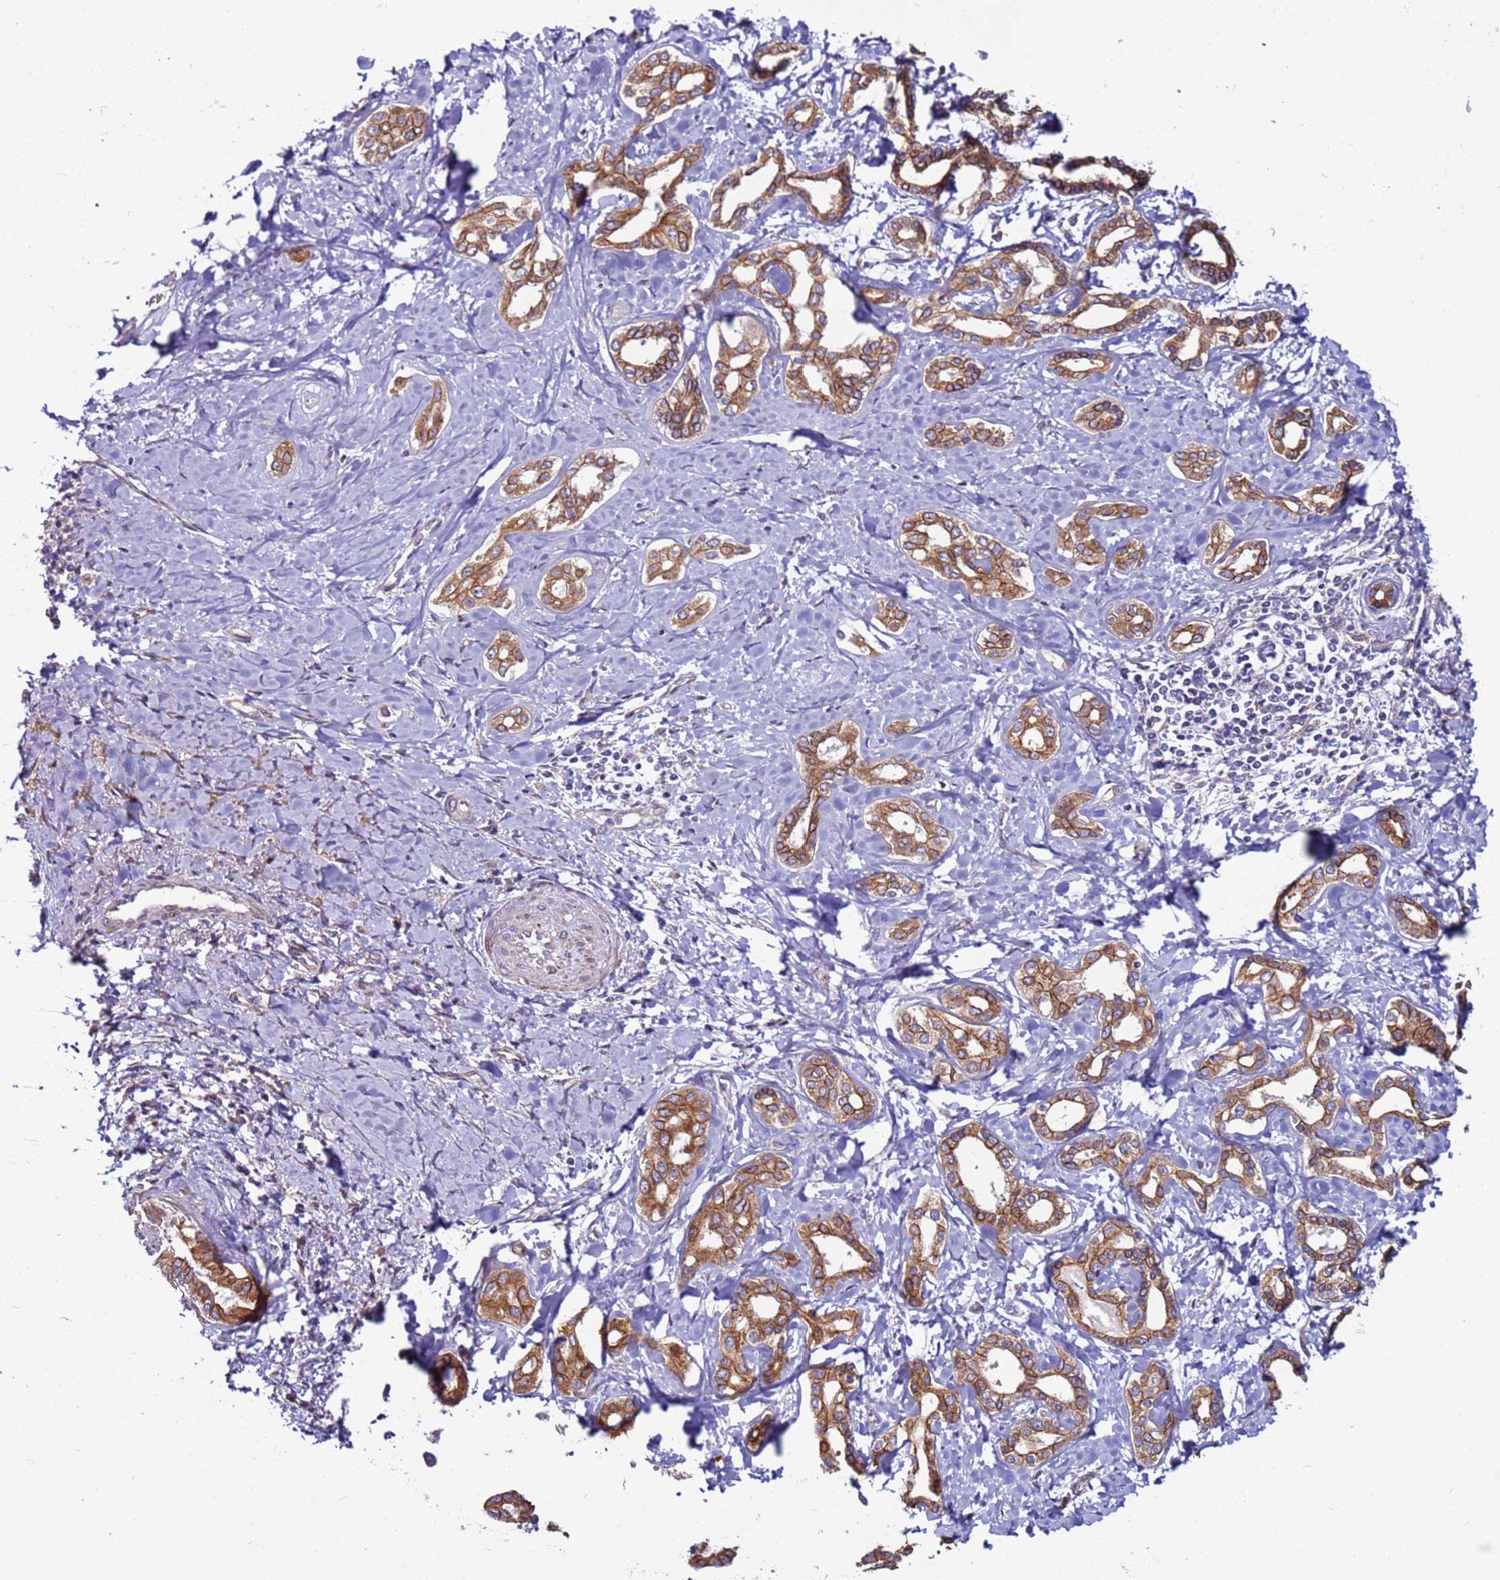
{"staining": {"intensity": "moderate", "quantity": ">75%", "location": "cytoplasmic/membranous"}, "tissue": "liver cancer", "cell_type": "Tumor cells", "image_type": "cancer", "snomed": [{"axis": "morphology", "description": "Cholangiocarcinoma"}, {"axis": "topography", "description": "Liver"}], "caption": "A brown stain highlights moderate cytoplasmic/membranous positivity of a protein in human liver cholangiocarcinoma tumor cells.", "gene": "MCRIP1", "patient": {"sex": "female", "age": 77}}